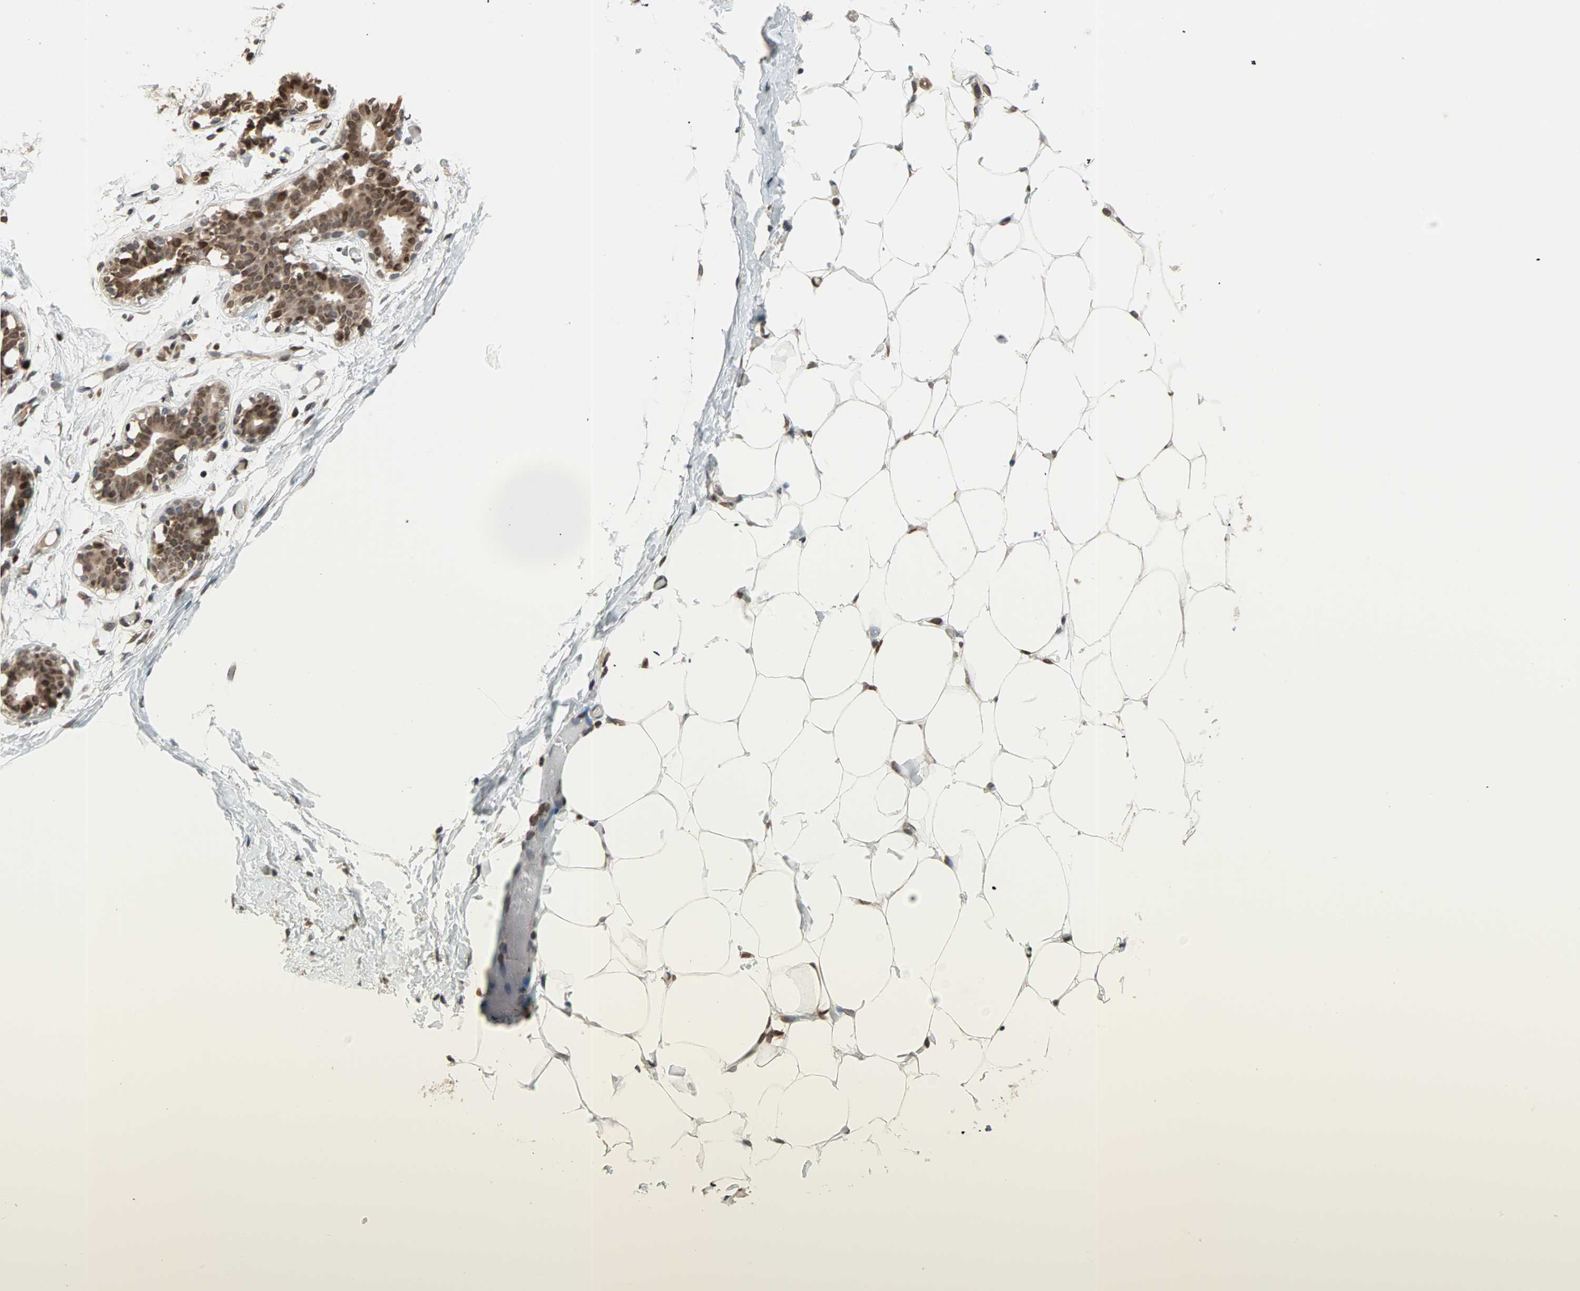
{"staining": {"intensity": "moderate", "quantity": "25%-75%", "location": "nuclear"}, "tissue": "adipose tissue", "cell_type": "Adipocytes", "image_type": "normal", "snomed": [{"axis": "morphology", "description": "Normal tissue, NOS"}, {"axis": "topography", "description": "Breast"}, {"axis": "topography", "description": "Adipose tissue"}], "caption": "Adipocytes reveal medium levels of moderate nuclear positivity in approximately 25%-75% of cells in benign adipose tissue. The staining was performed using DAB, with brown indicating positive protein expression. Nuclei are stained blue with hematoxylin.", "gene": "DAZAP1", "patient": {"sex": "female", "age": 25}}